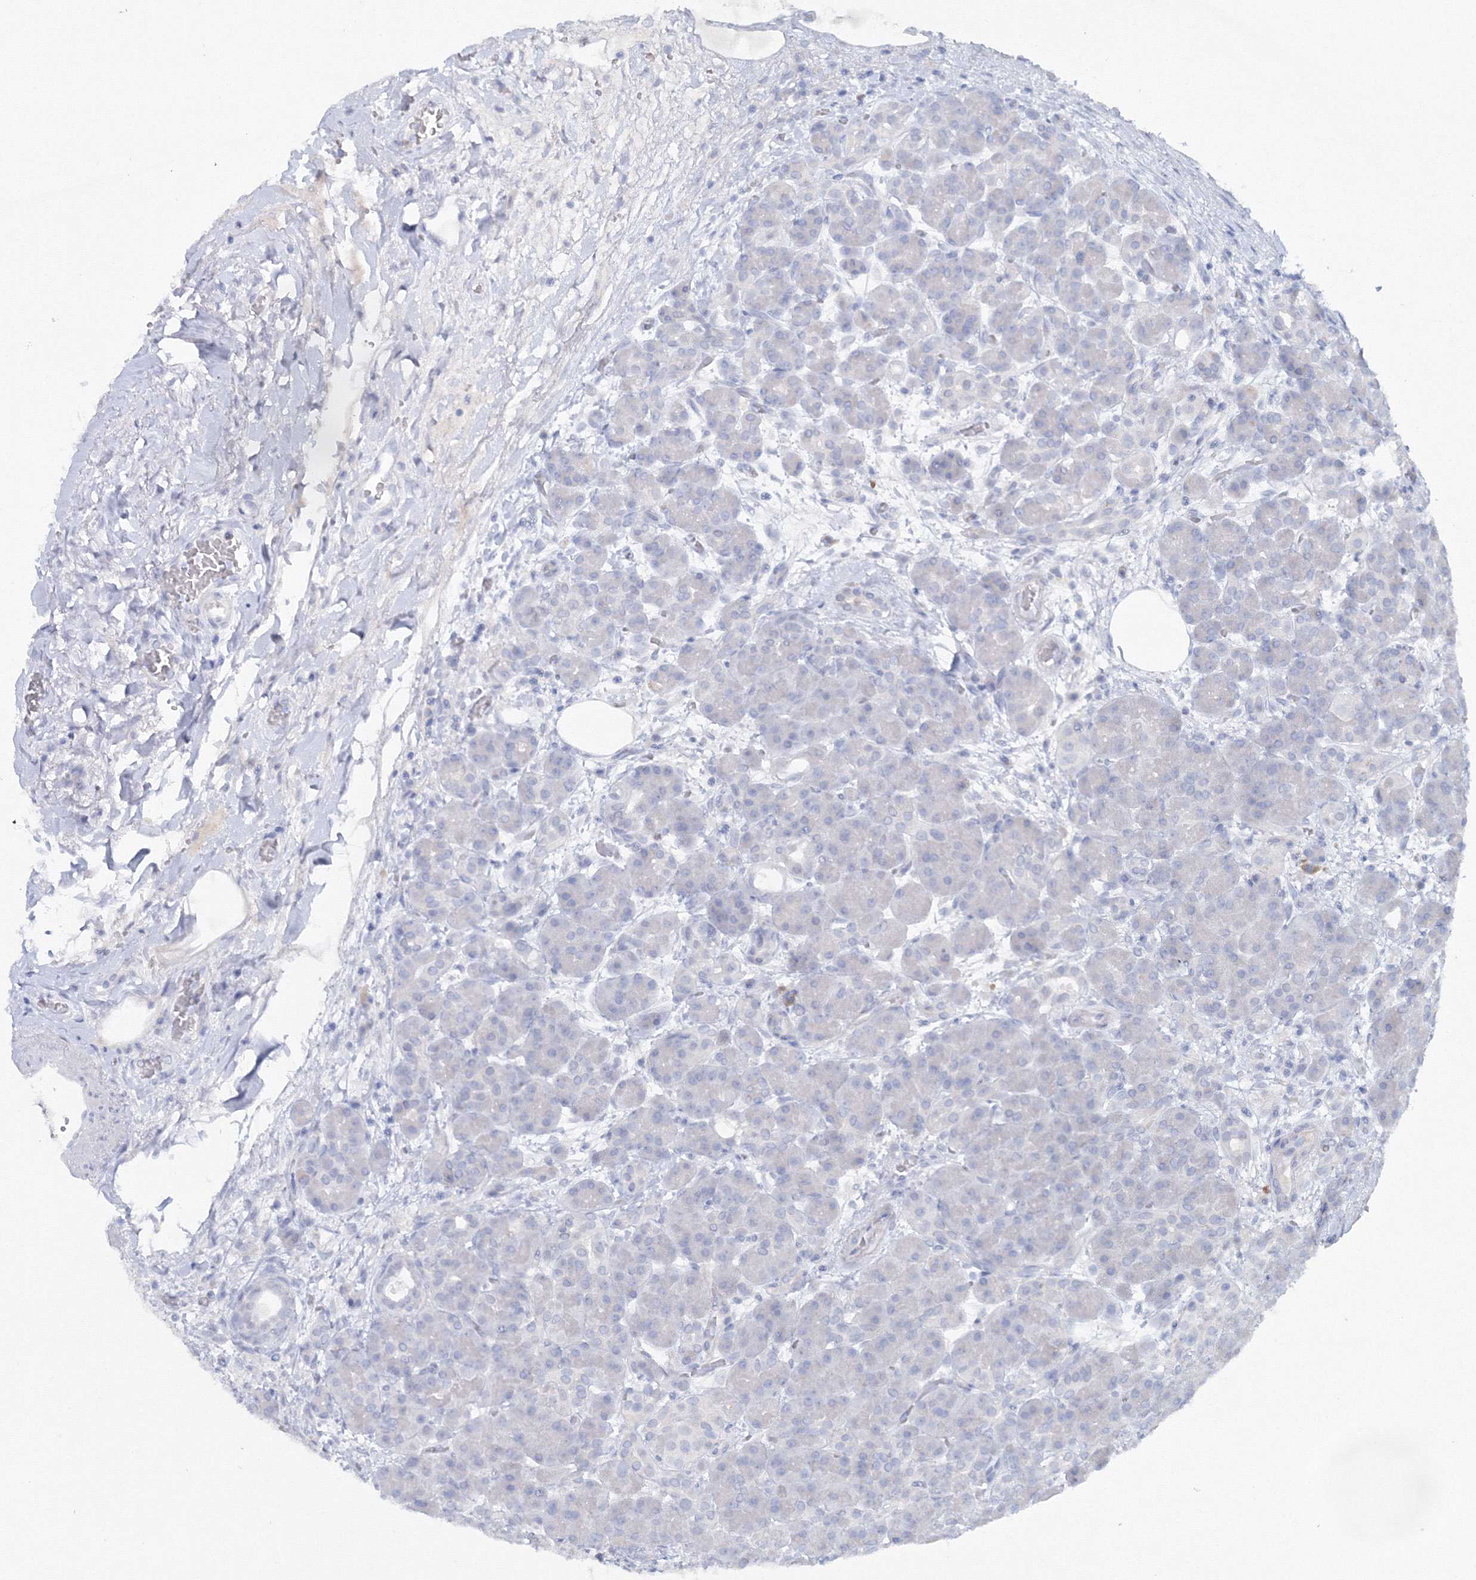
{"staining": {"intensity": "negative", "quantity": "none", "location": "none"}, "tissue": "pancreas", "cell_type": "Exocrine glandular cells", "image_type": "normal", "snomed": [{"axis": "morphology", "description": "Normal tissue, NOS"}, {"axis": "topography", "description": "Pancreas"}], "caption": "Immunohistochemistry (IHC) micrograph of unremarkable pancreas: pancreas stained with DAB shows no significant protein expression in exocrine glandular cells. (DAB (3,3'-diaminobenzidine) IHC, high magnification).", "gene": "GCKR", "patient": {"sex": "male", "age": 63}}